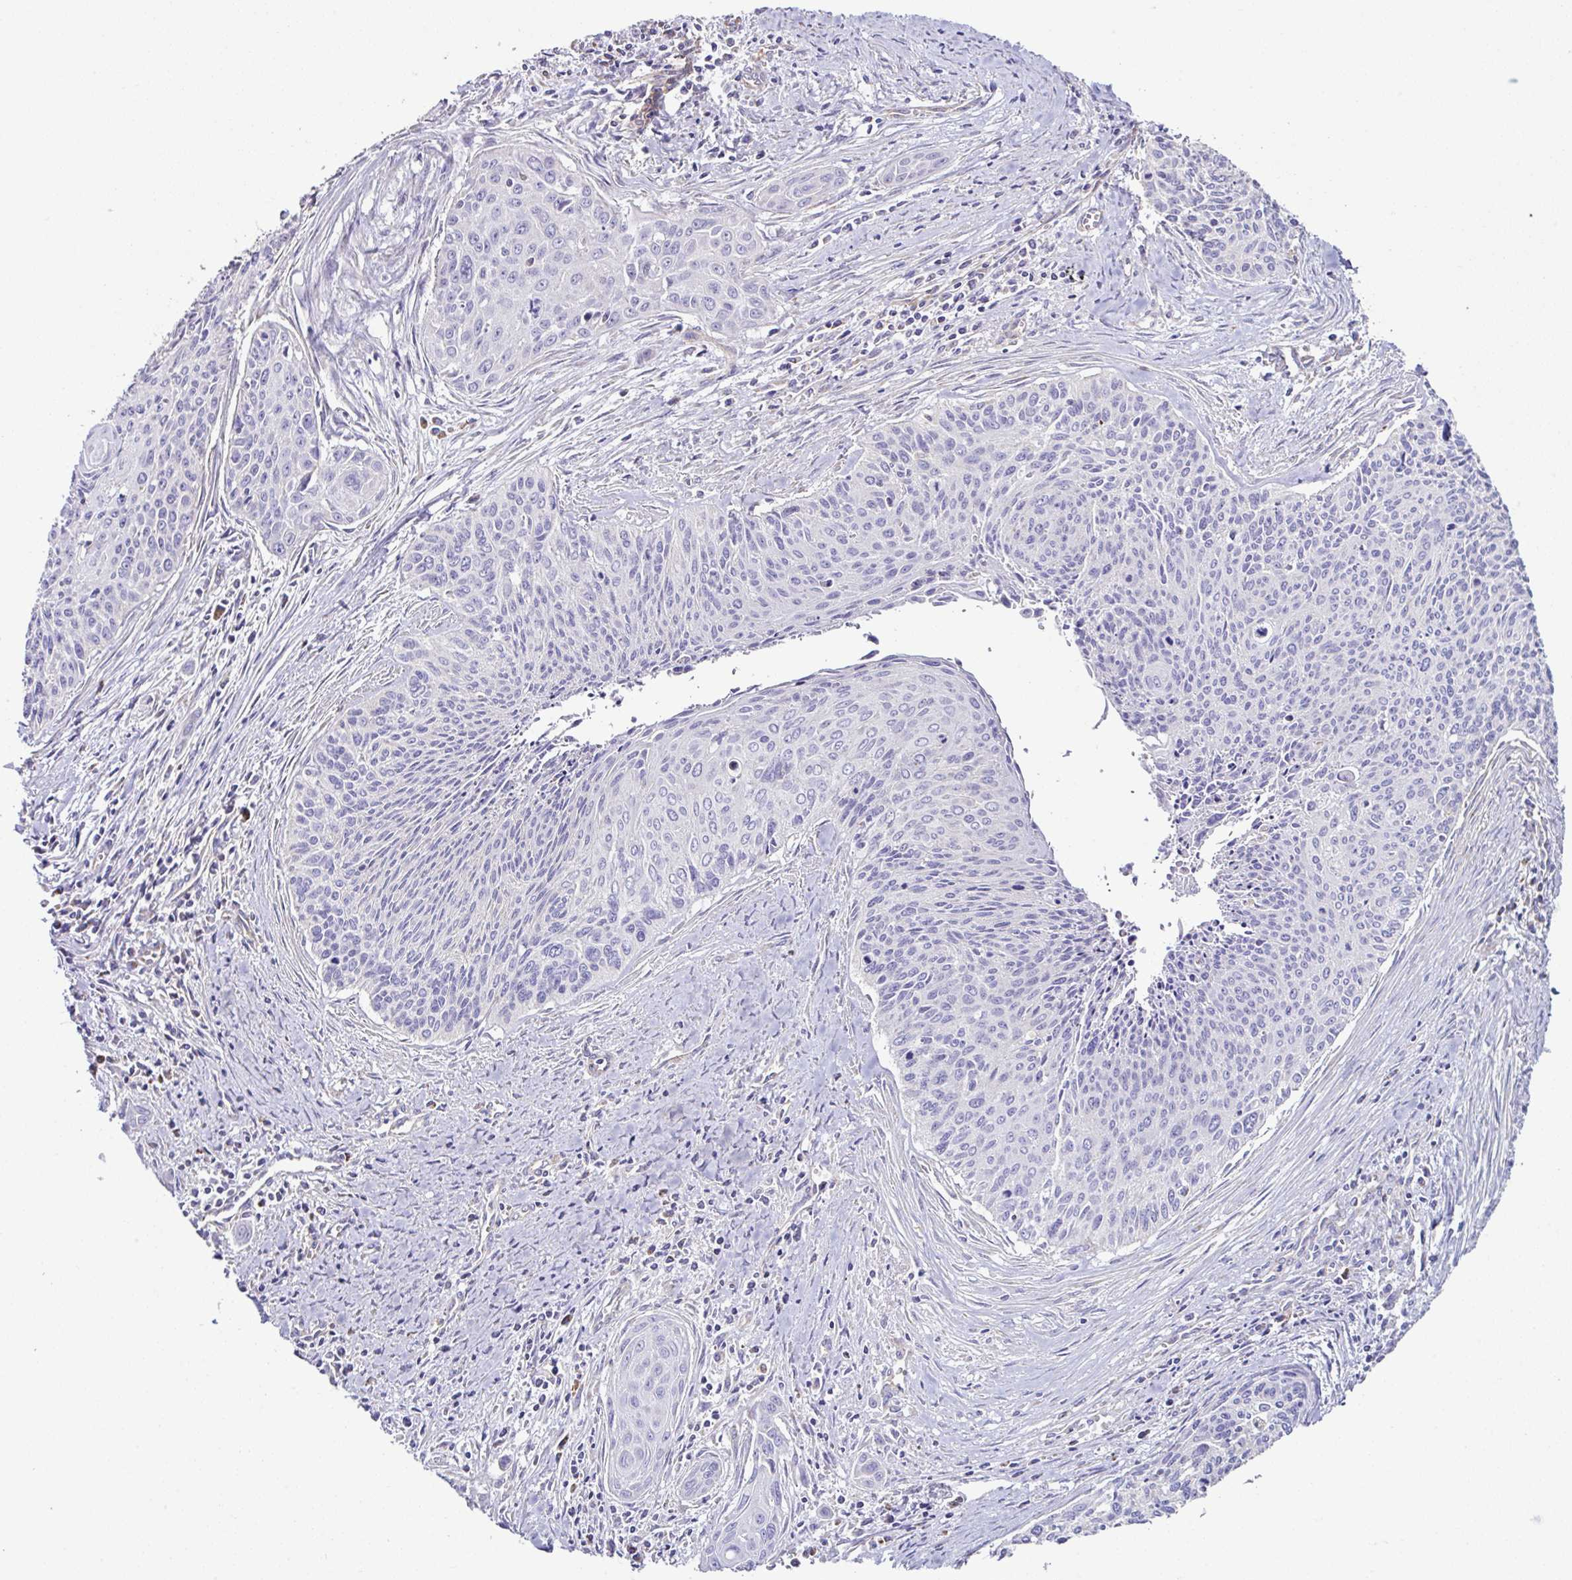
{"staining": {"intensity": "negative", "quantity": "none", "location": "none"}, "tissue": "cervical cancer", "cell_type": "Tumor cells", "image_type": "cancer", "snomed": [{"axis": "morphology", "description": "Squamous cell carcinoma, NOS"}, {"axis": "topography", "description": "Cervix"}], "caption": "Immunohistochemistry (IHC) photomicrograph of human cervical cancer (squamous cell carcinoma) stained for a protein (brown), which demonstrates no staining in tumor cells.", "gene": "DOK7", "patient": {"sex": "female", "age": 55}}